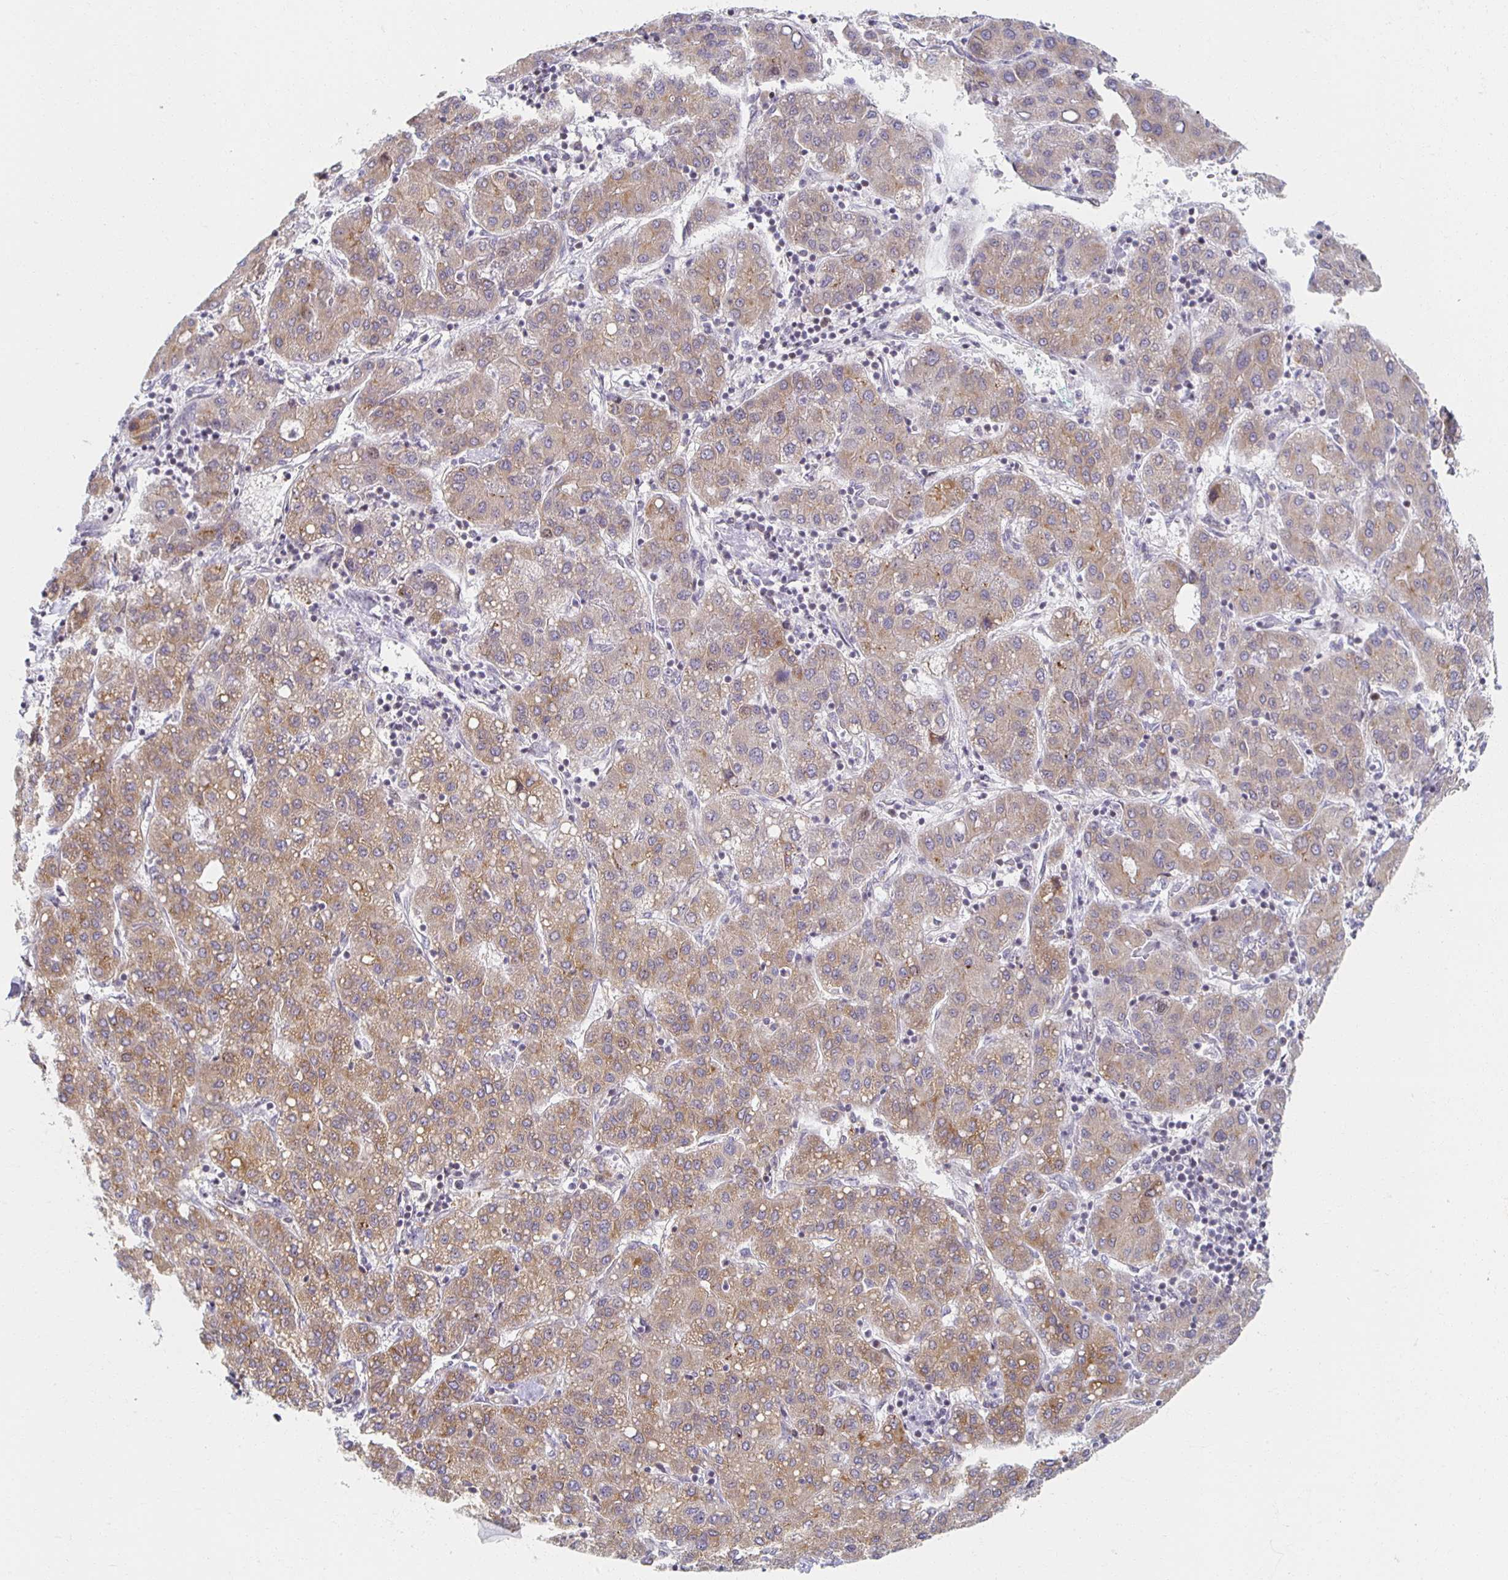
{"staining": {"intensity": "moderate", "quantity": ">75%", "location": "cytoplasmic/membranous"}, "tissue": "liver cancer", "cell_type": "Tumor cells", "image_type": "cancer", "snomed": [{"axis": "morphology", "description": "Carcinoma, Hepatocellular, NOS"}, {"axis": "topography", "description": "Liver"}], "caption": "Hepatocellular carcinoma (liver) was stained to show a protein in brown. There is medium levels of moderate cytoplasmic/membranous positivity in about >75% of tumor cells.", "gene": "HCFC1R1", "patient": {"sex": "male", "age": 65}}